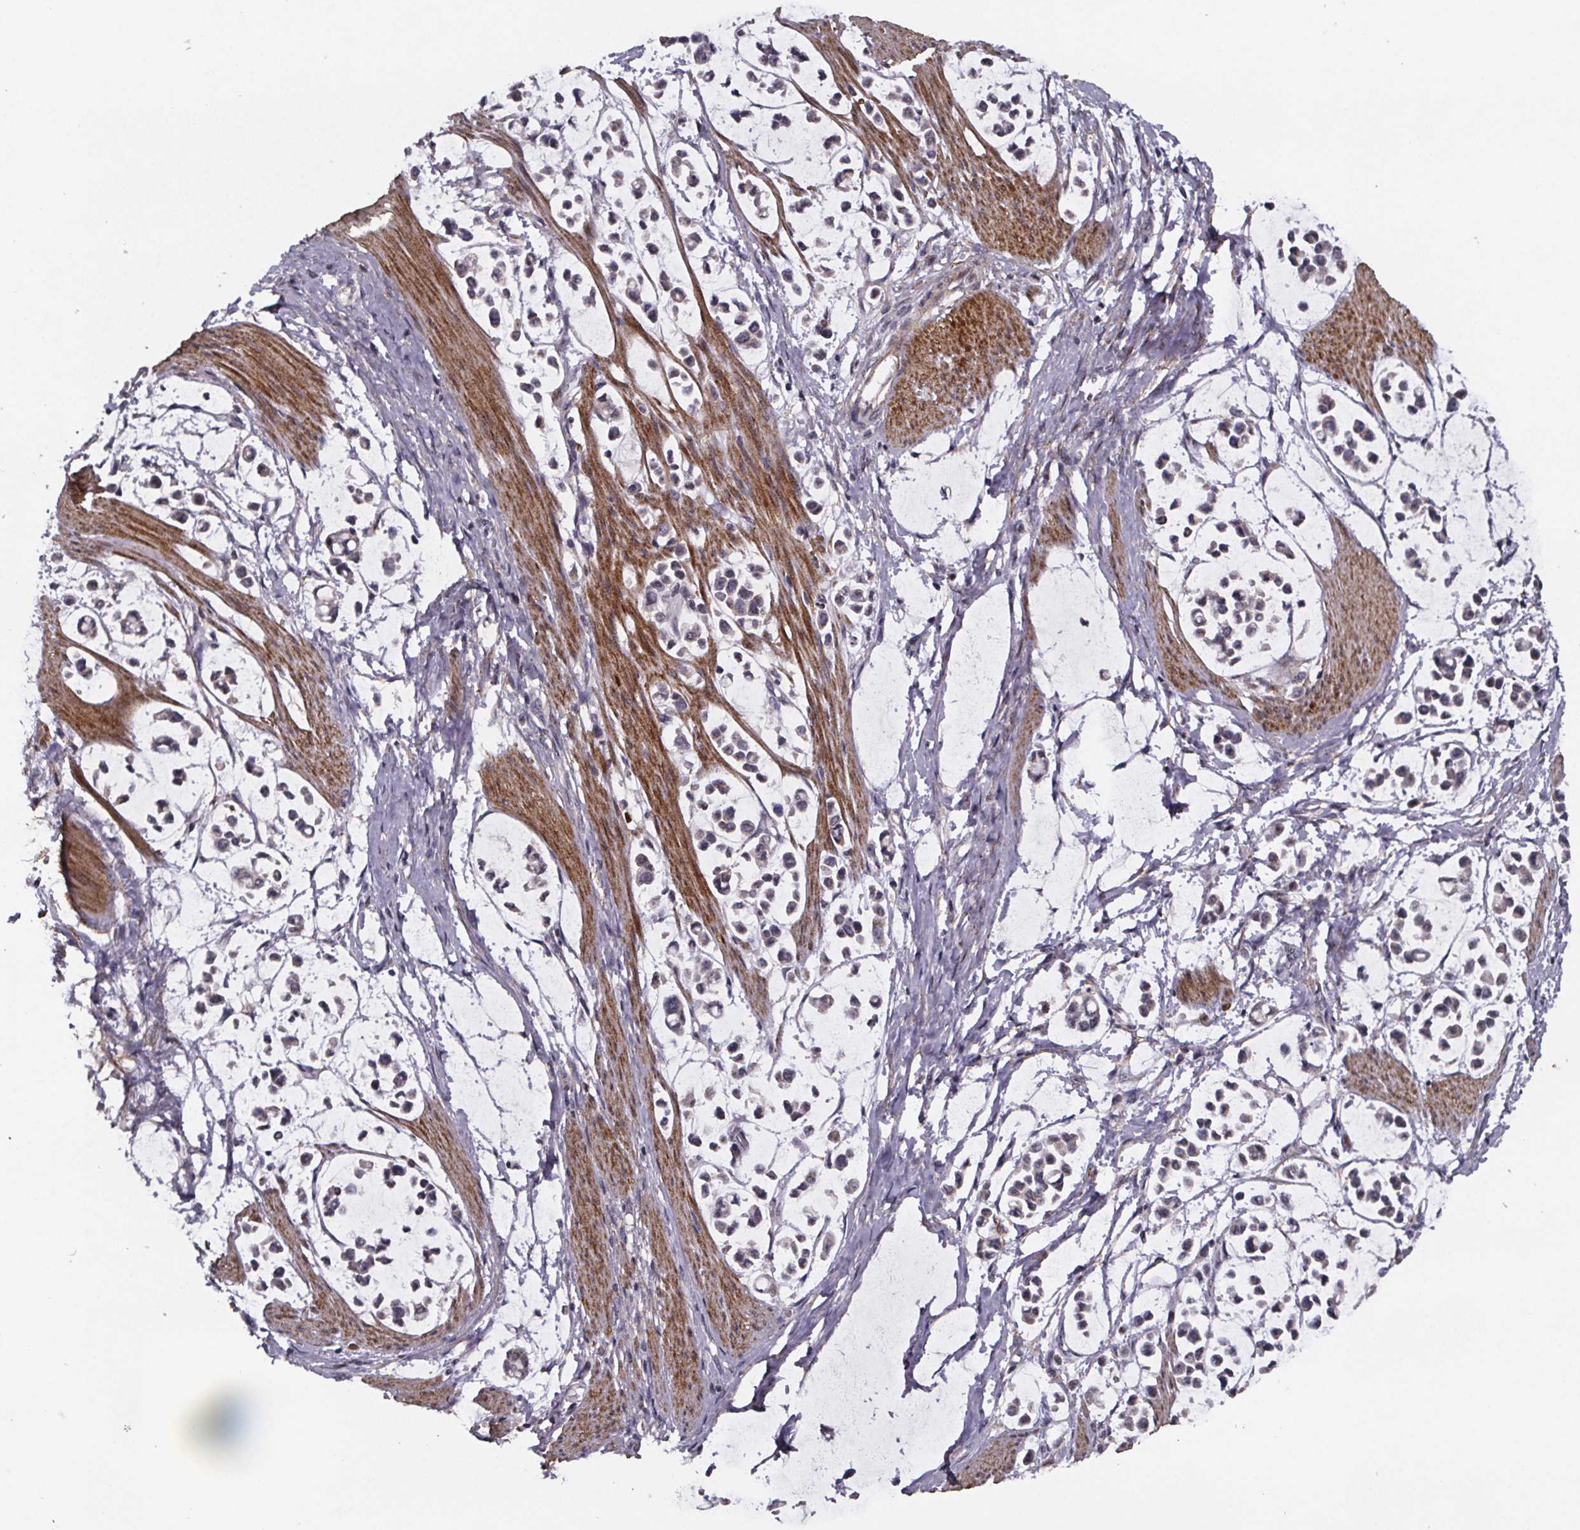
{"staining": {"intensity": "negative", "quantity": "none", "location": "none"}, "tissue": "stomach cancer", "cell_type": "Tumor cells", "image_type": "cancer", "snomed": [{"axis": "morphology", "description": "Adenocarcinoma, NOS"}, {"axis": "topography", "description": "Stomach"}], "caption": "Image shows no protein positivity in tumor cells of stomach cancer tissue.", "gene": "PALLD", "patient": {"sex": "male", "age": 82}}